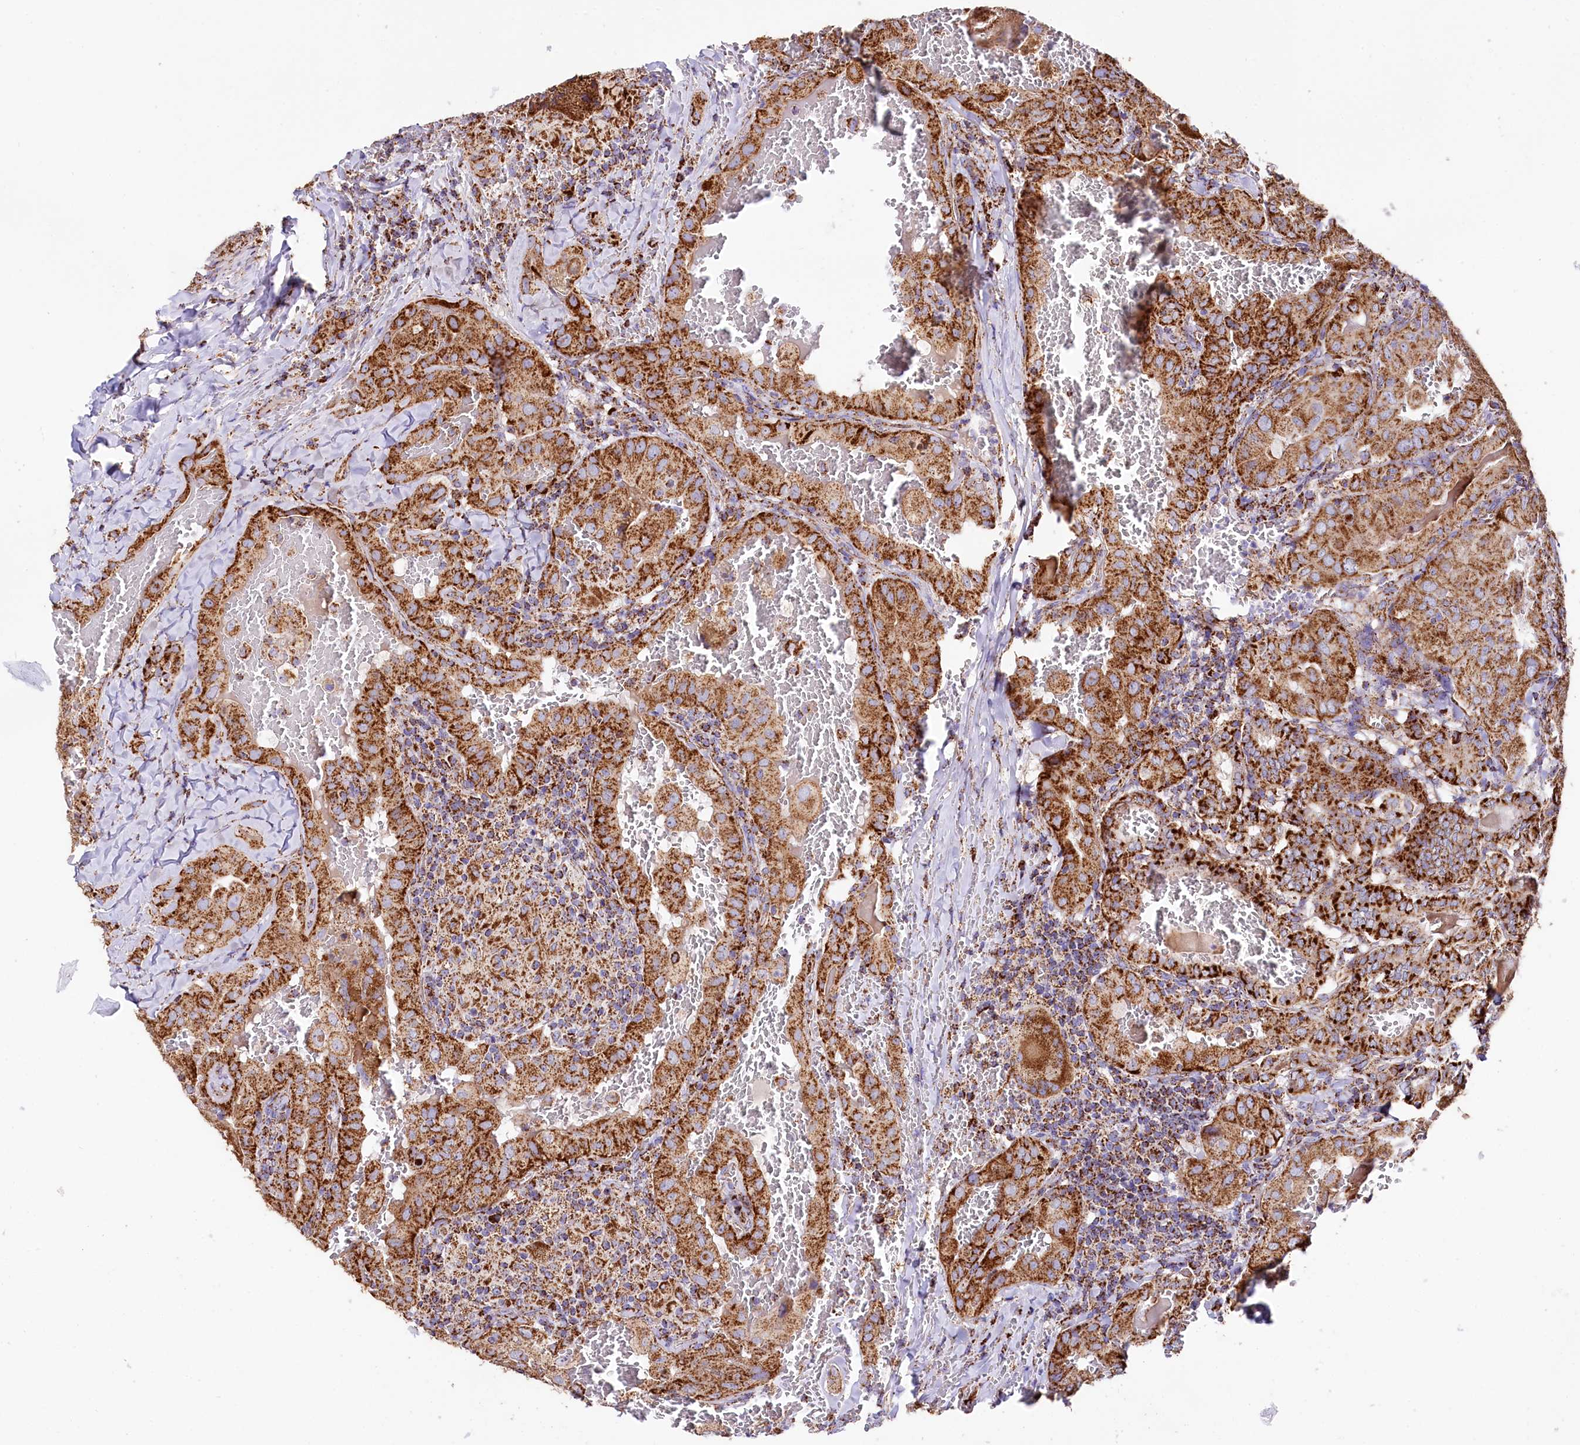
{"staining": {"intensity": "strong", "quantity": ">75%", "location": "cytoplasmic/membranous"}, "tissue": "thyroid cancer", "cell_type": "Tumor cells", "image_type": "cancer", "snomed": [{"axis": "morphology", "description": "Papillary adenocarcinoma, NOS"}, {"axis": "topography", "description": "Thyroid gland"}], "caption": "This micrograph displays immunohistochemistry (IHC) staining of human papillary adenocarcinoma (thyroid), with high strong cytoplasmic/membranous staining in approximately >75% of tumor cells.", "gene": "APLP2", "patient": {"sex": "female", "age": 72}}